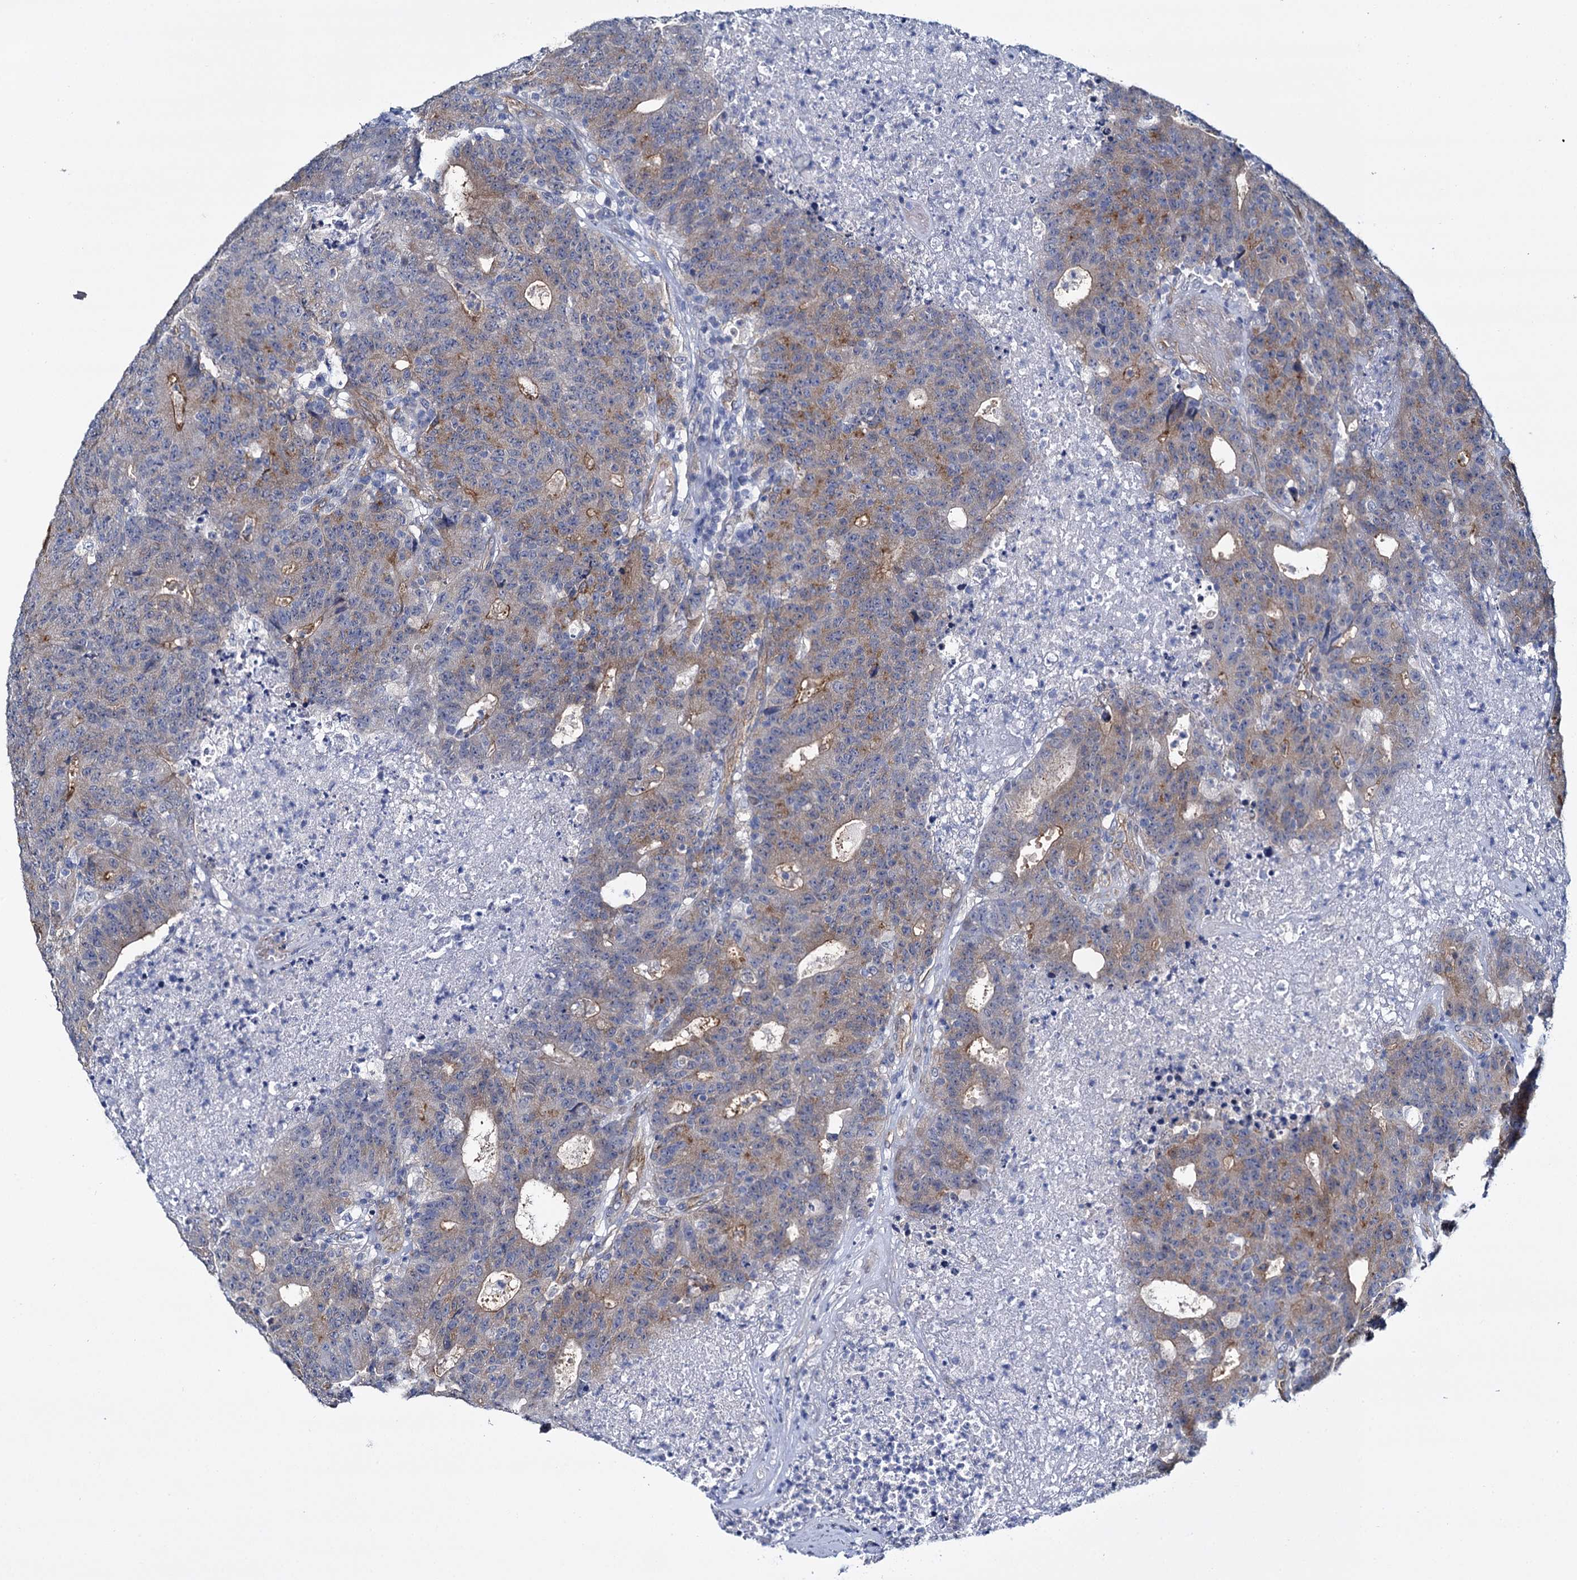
{"staining": {"intensity": "weak", "quantity": ">75%", "location": "cytoplasmic/membranous"}, "tissue": "colorectal cancer", "cell_type": "Tumor cells", "image_type": "cancer", "snomed": [{"axis": "morphology", "description": "Adenocarcinoma, NOS"}, {"axis": "topography", "description": "Colon"}], "caption": "Brown immunohistochemical staining in adenocarcinoma (colorectal) shows weak cytoplasmic/membranous staining in about >75% of tumor cells.", "gene": "STXBP1", "patient": {"sex": "female", "age": 75}}